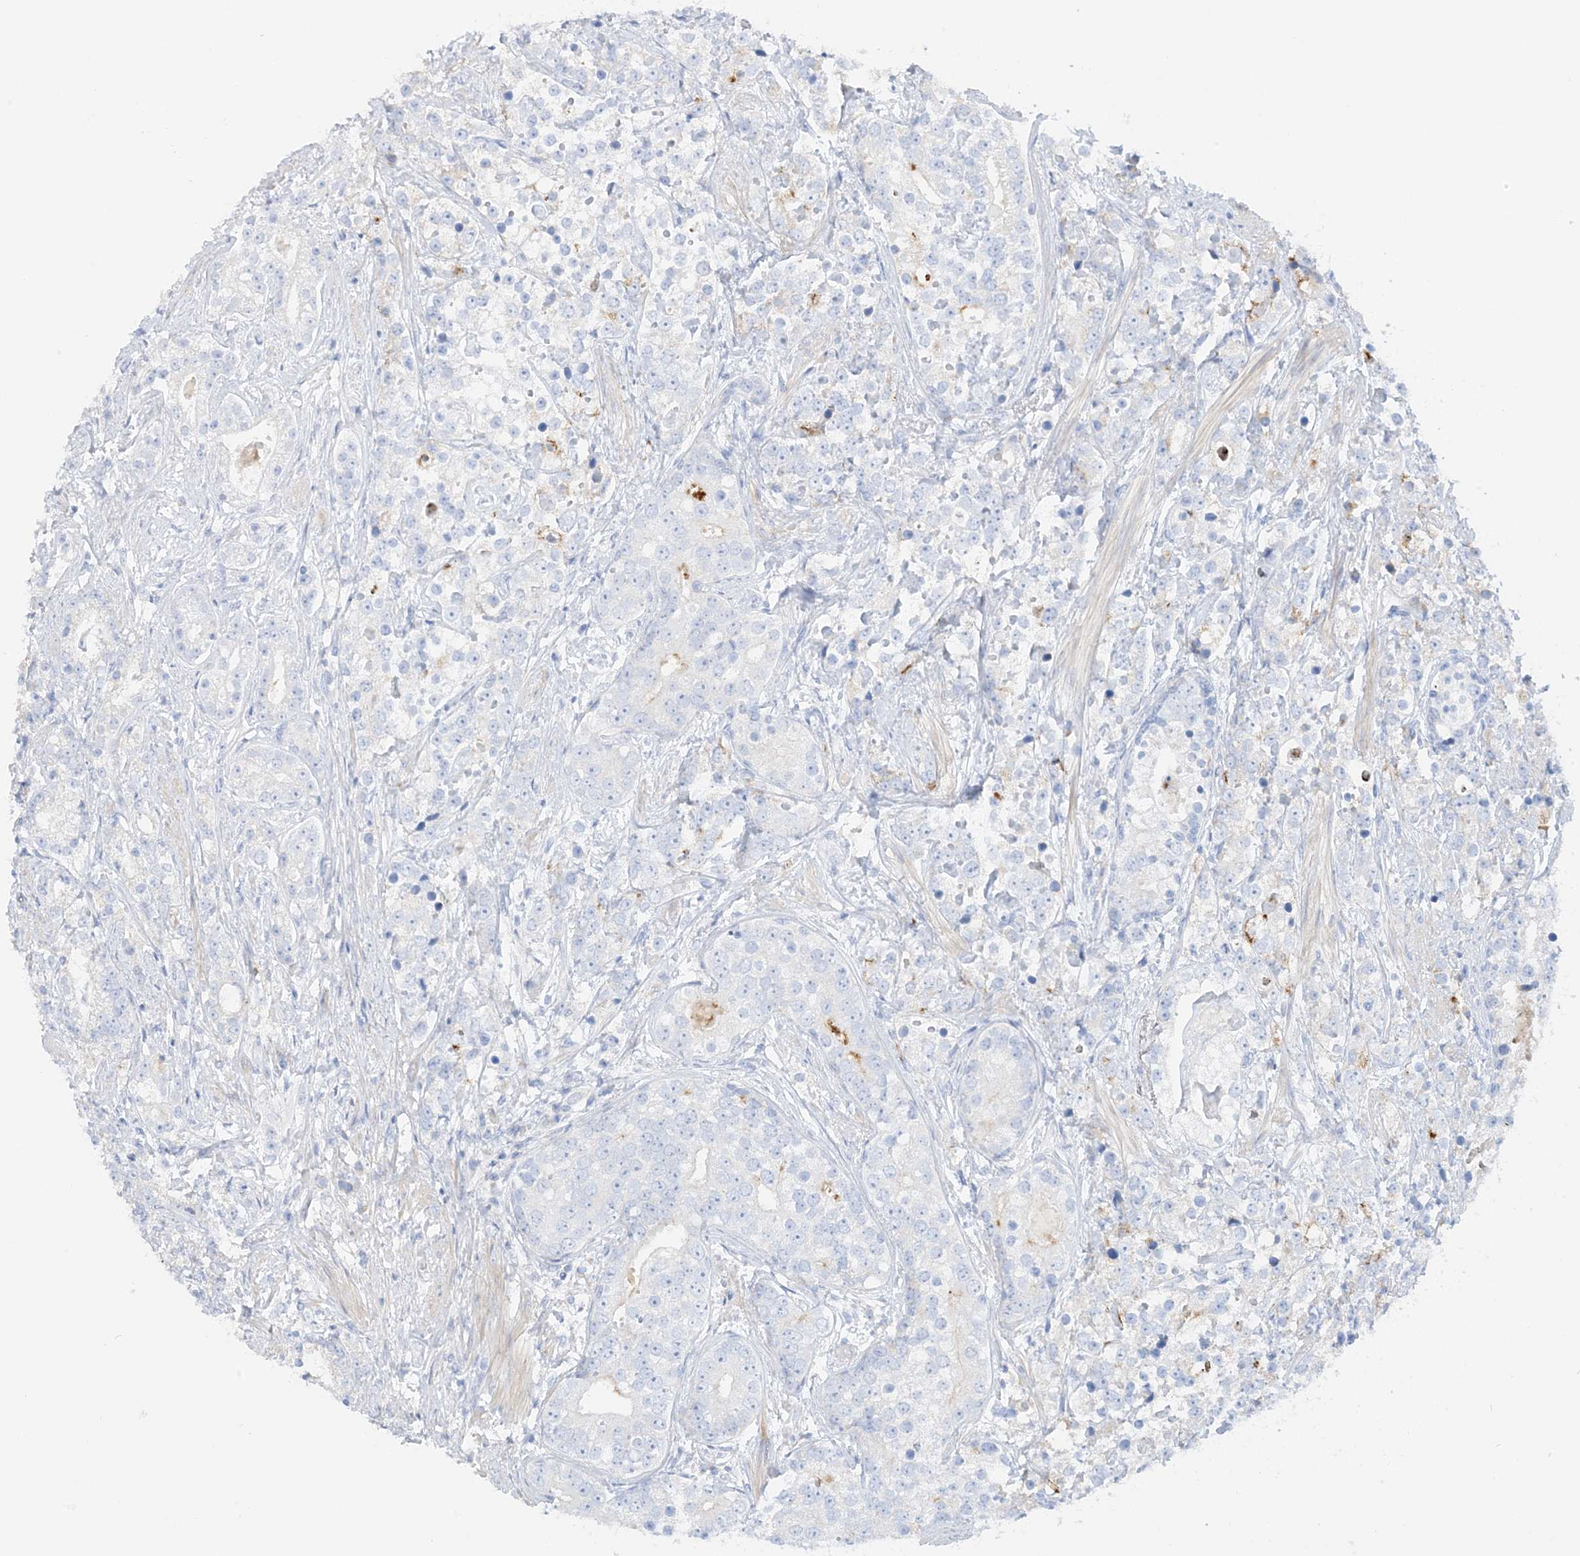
{"staining": {"intensity": "negative", "quantity": "none", "location": "none"}, "tissue": "prostate cancer", "cell_type": "Tumor cells", "image_type": "cancer", "snomed": [{"axis": "morphology", "description": "Adenocarcinoma, High grade"}, {"axis": "topography", "description": "Prostate"}], "caption": "Immunohistochemical staining of prostate cancer (high-grade adenocarcinoma) exhibits no significant expression in tumor cells.", "gene": "SLC26A3", "patient": {"sex": "male", "age": 69}}